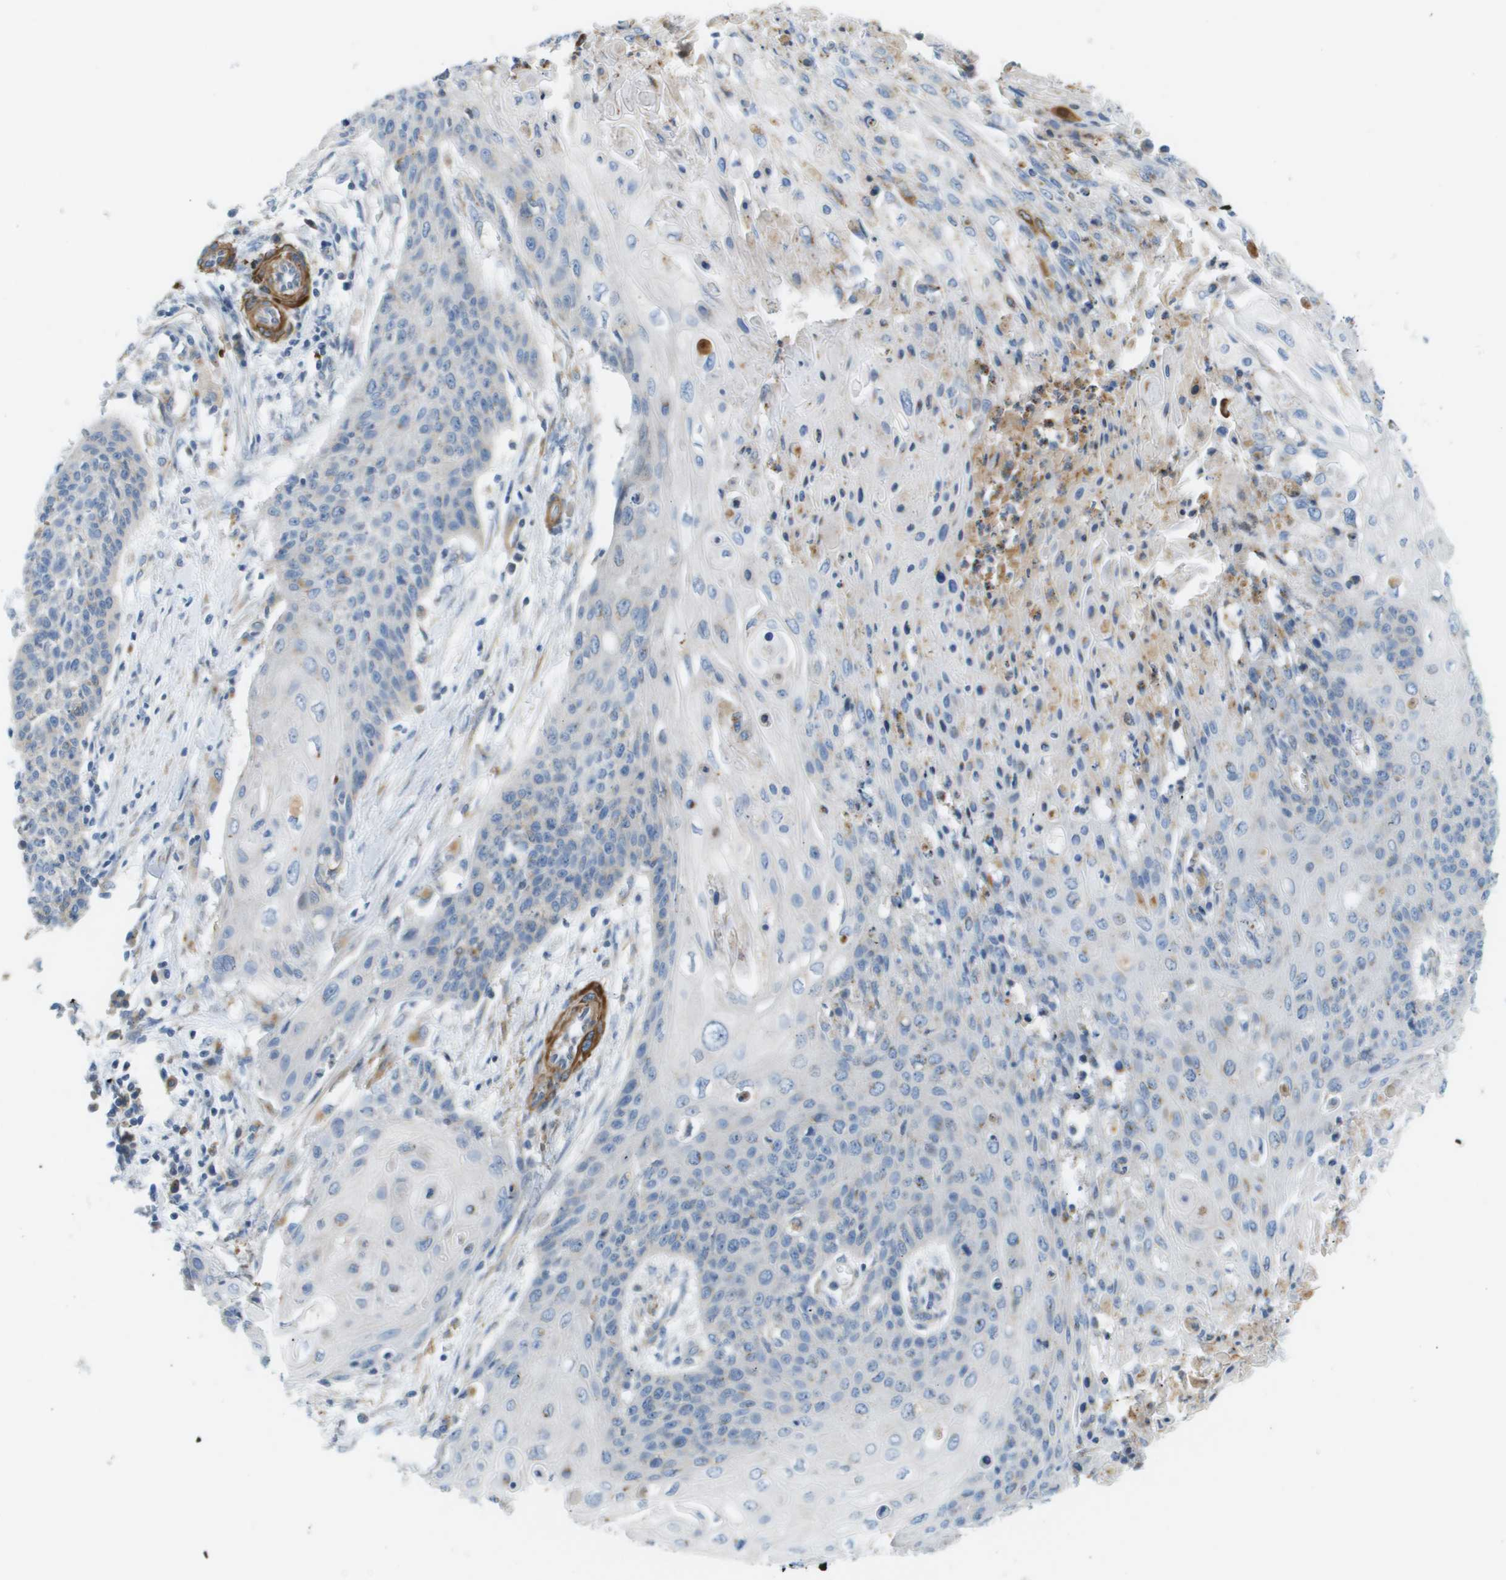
{"staining": {"intensity": "negative", "quantity": "none", "location": "none"}, "tissue": "cervical cancer", "cell_type": "Tumor cells", "image_type": "cancer", "snomed": [{"axis": "morphology", "description": "Squamous cell carcinoma, NOS"}, {"axis": "topography", "description": "Cervix"}], "caption": "Tumor cells show no significant protein positivity in cervical cancer. (DAB (3,3'-diaminobenzidine) IHC visualized using brightfield microscopy, high magnification).", "gene": "MYH11", "patient": {"sex": "female", "age": 39}}